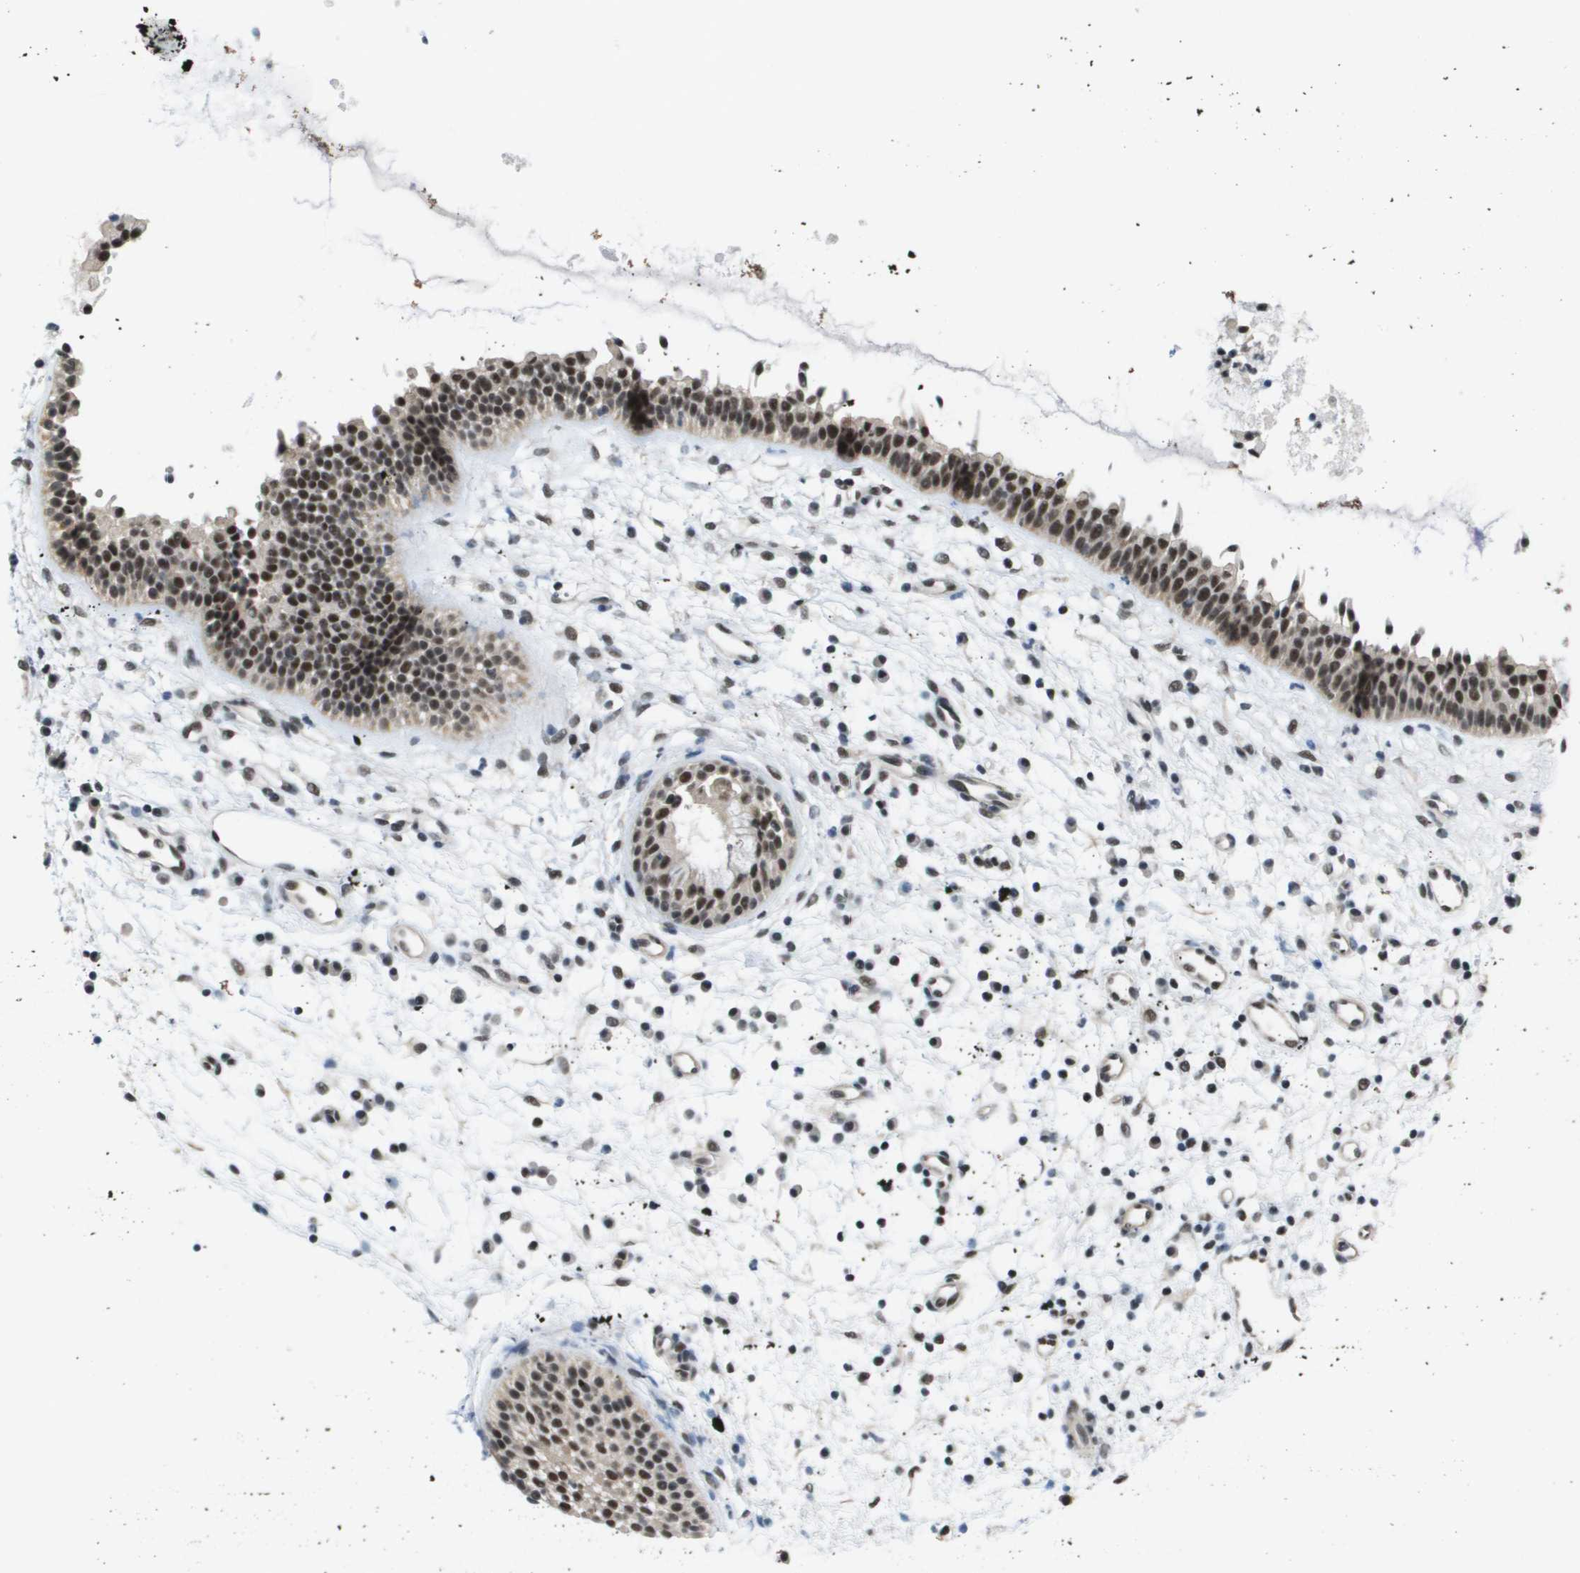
{"staining": {"intensity": "moderate", "quantity": ">75%", "location": "cytoplasmic/membranous,nuclear"}, "tissue": "nasopharynx", "cell_type": "Respiratory epithelial cells", "image_type": "normal", "snomed": [{"axis": "morphology", "description": "Normal tissue, NOS"}, {"axis": "topography", "description": "Nasopharynx"}], "caption": "Immunohistochemical staining of unremarkable nasopharynx reveals medium levels of moderate cytoplasmic/membranous,nuclear positivity in about >75% of respiratory epithelial cells. (Brightfield microscopy of DAB IHC at high magnification).", "gene": "ISY1", "patient": {"sex": "male", "age": 21}}